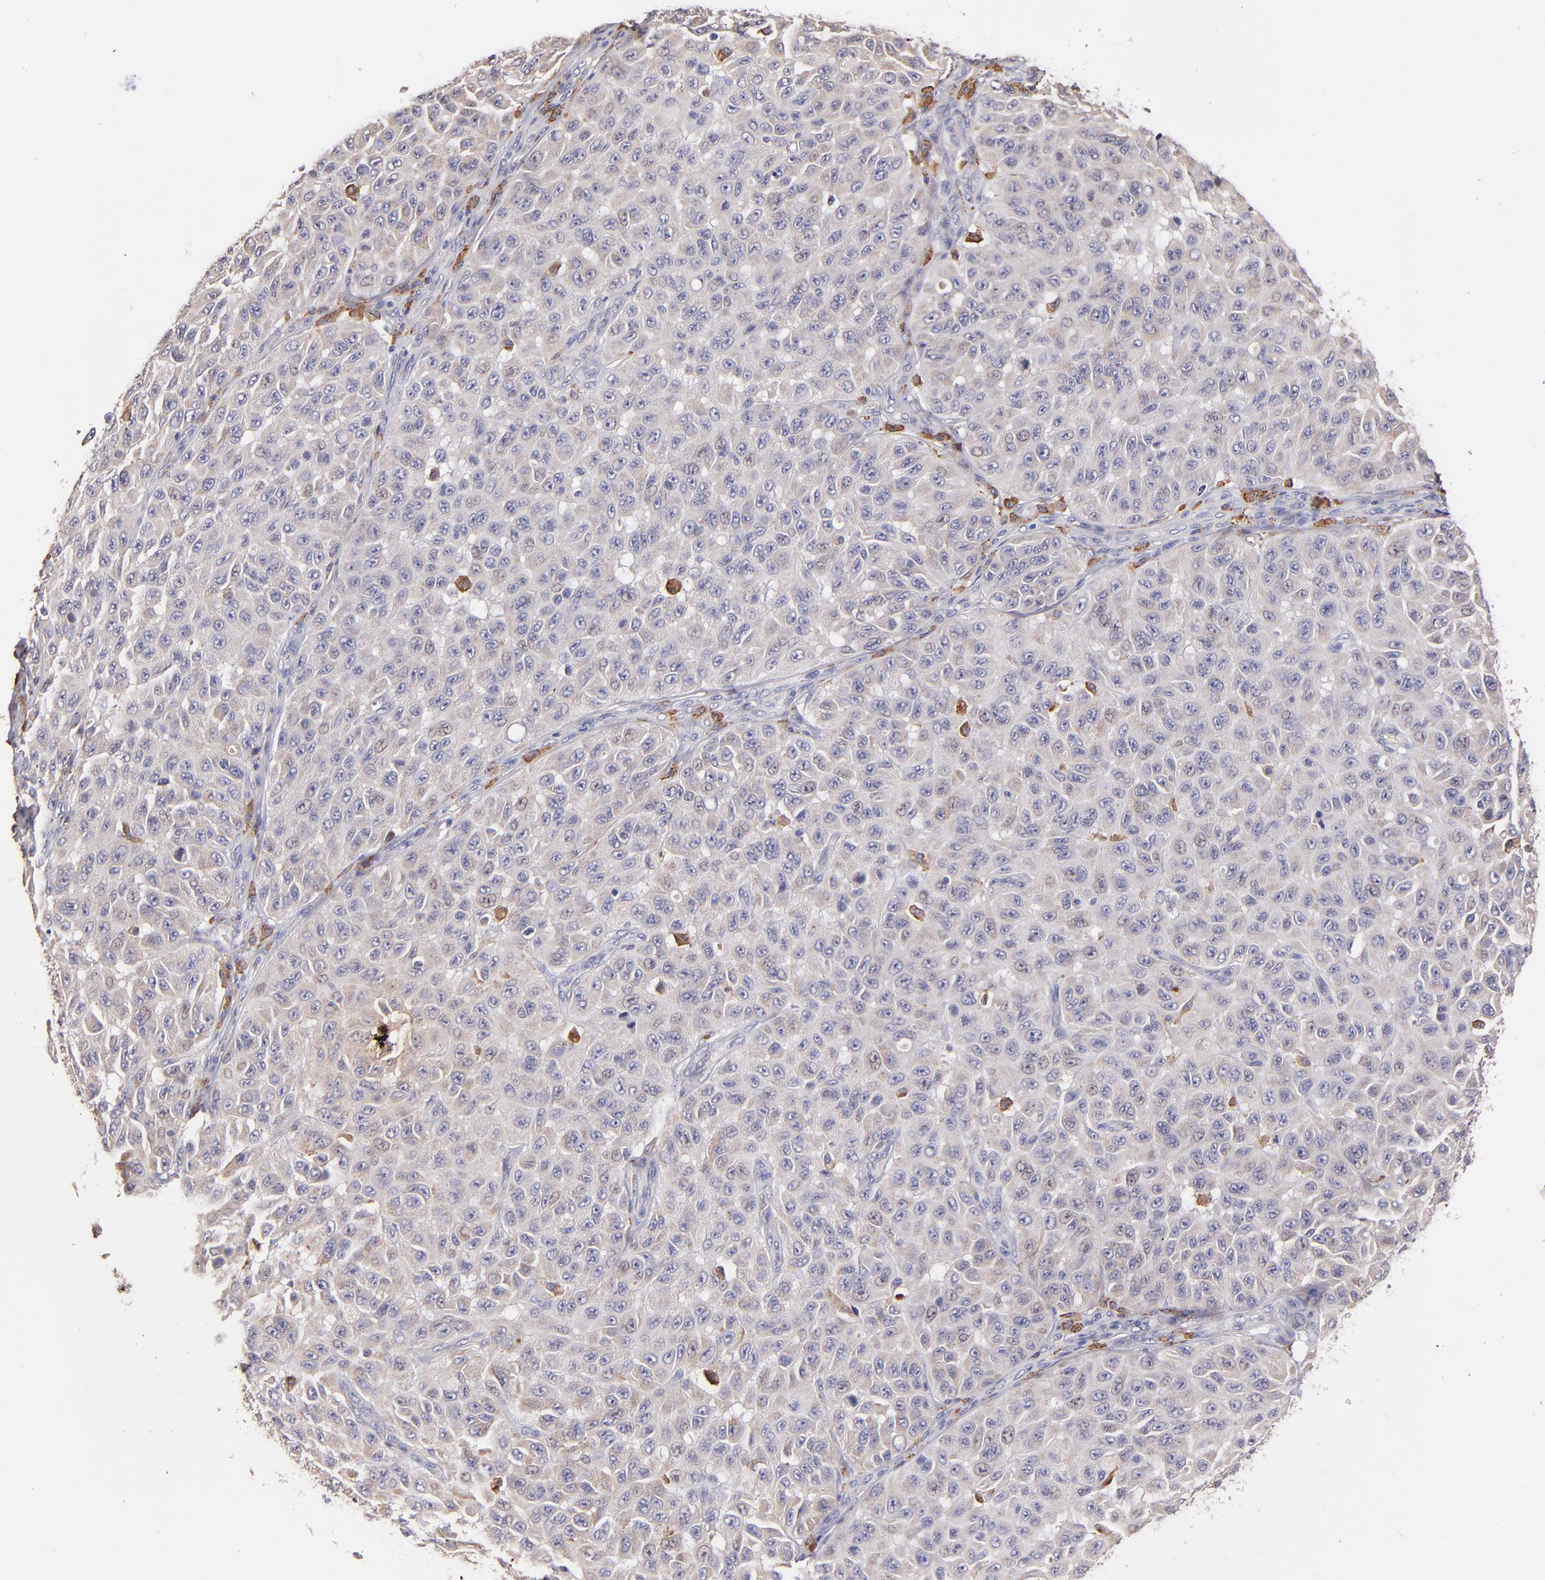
{"staining": {"intensity": "weak", "quantity": ">75%", "location": "cytoplasmic/membranous"}, "tissue": "melanoma", "cell_type": "Tumor cells", "image_type": "cancer", "snomed": [{"axis": "morphology", "description": "Malignant melanoma, NOS"}, {"axis": "topography", "description": "Skin"}], "caption": "A brown stain highlights weak cytoplasmic/membranous staining of a protein in human melanoma tumor cells. The protein of interest is shown in brown color, while the nuclei are stained blue.", "gene": "GLDC", "patient": {"sex": "male", "age": 30}}